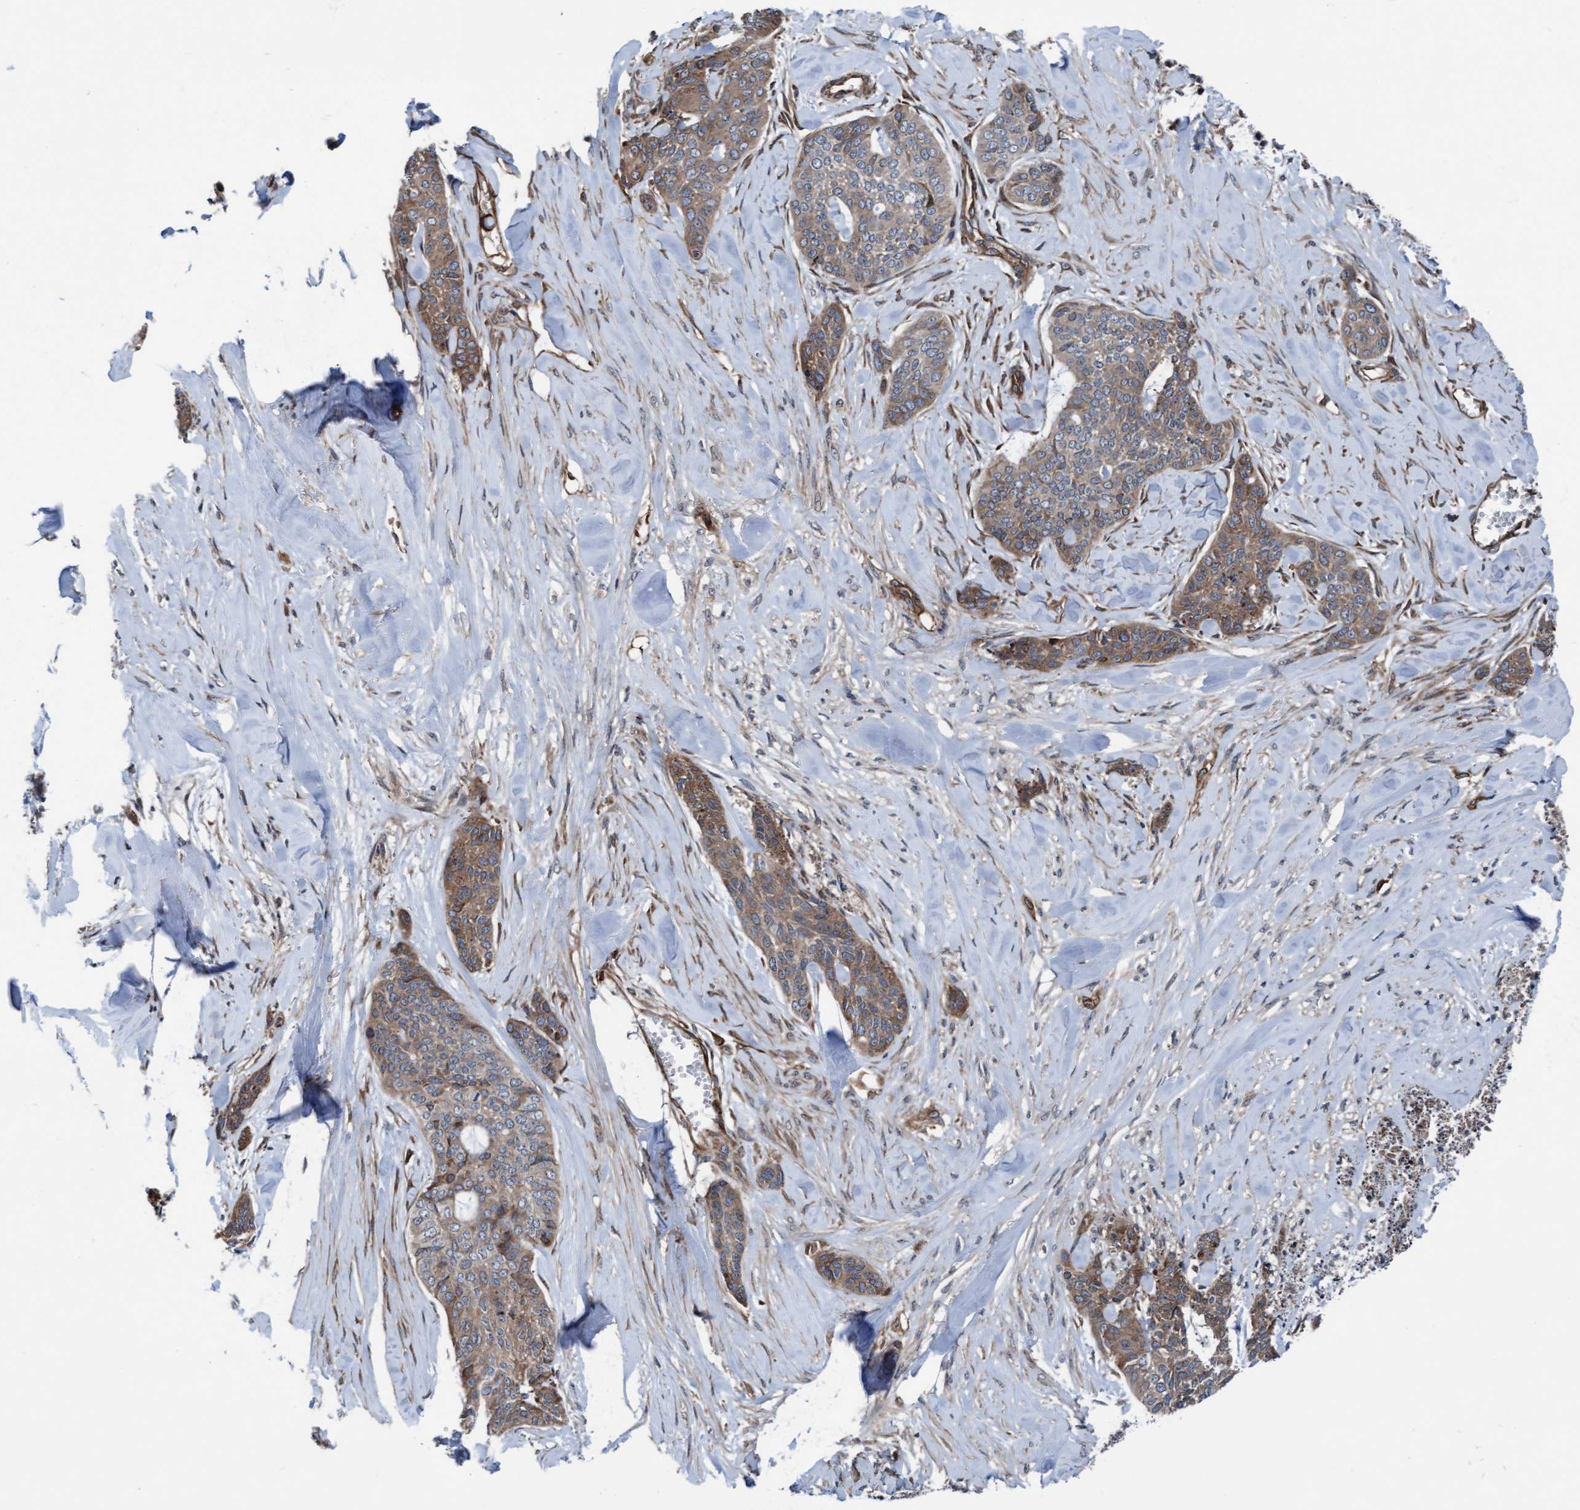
{"staining": {"intensity": "weak", "quantity": ">75%", "location": "cytoplasmic/membranous"}, "tissue": "skin cancer", "cell_type": "Tumor cells", "image_type": "cancer", "snomed": [{"axis": "morphology", "description": "Basal cell carcinoma"}, {"axis": "topography", "description": "Skin"}], "caption": "This histopathology image demonstrates skin cancer (basal cell carcinoma) stained with immunohistochemistry (IHC) to label a protein in brown. The cytoplasmic/membranous of tumor cells show weak positivity for the protein. Nuclei are counter-stained blue.", "gene": "RAP1GAP2", "patient": {"sex": "female", "age": 64}}